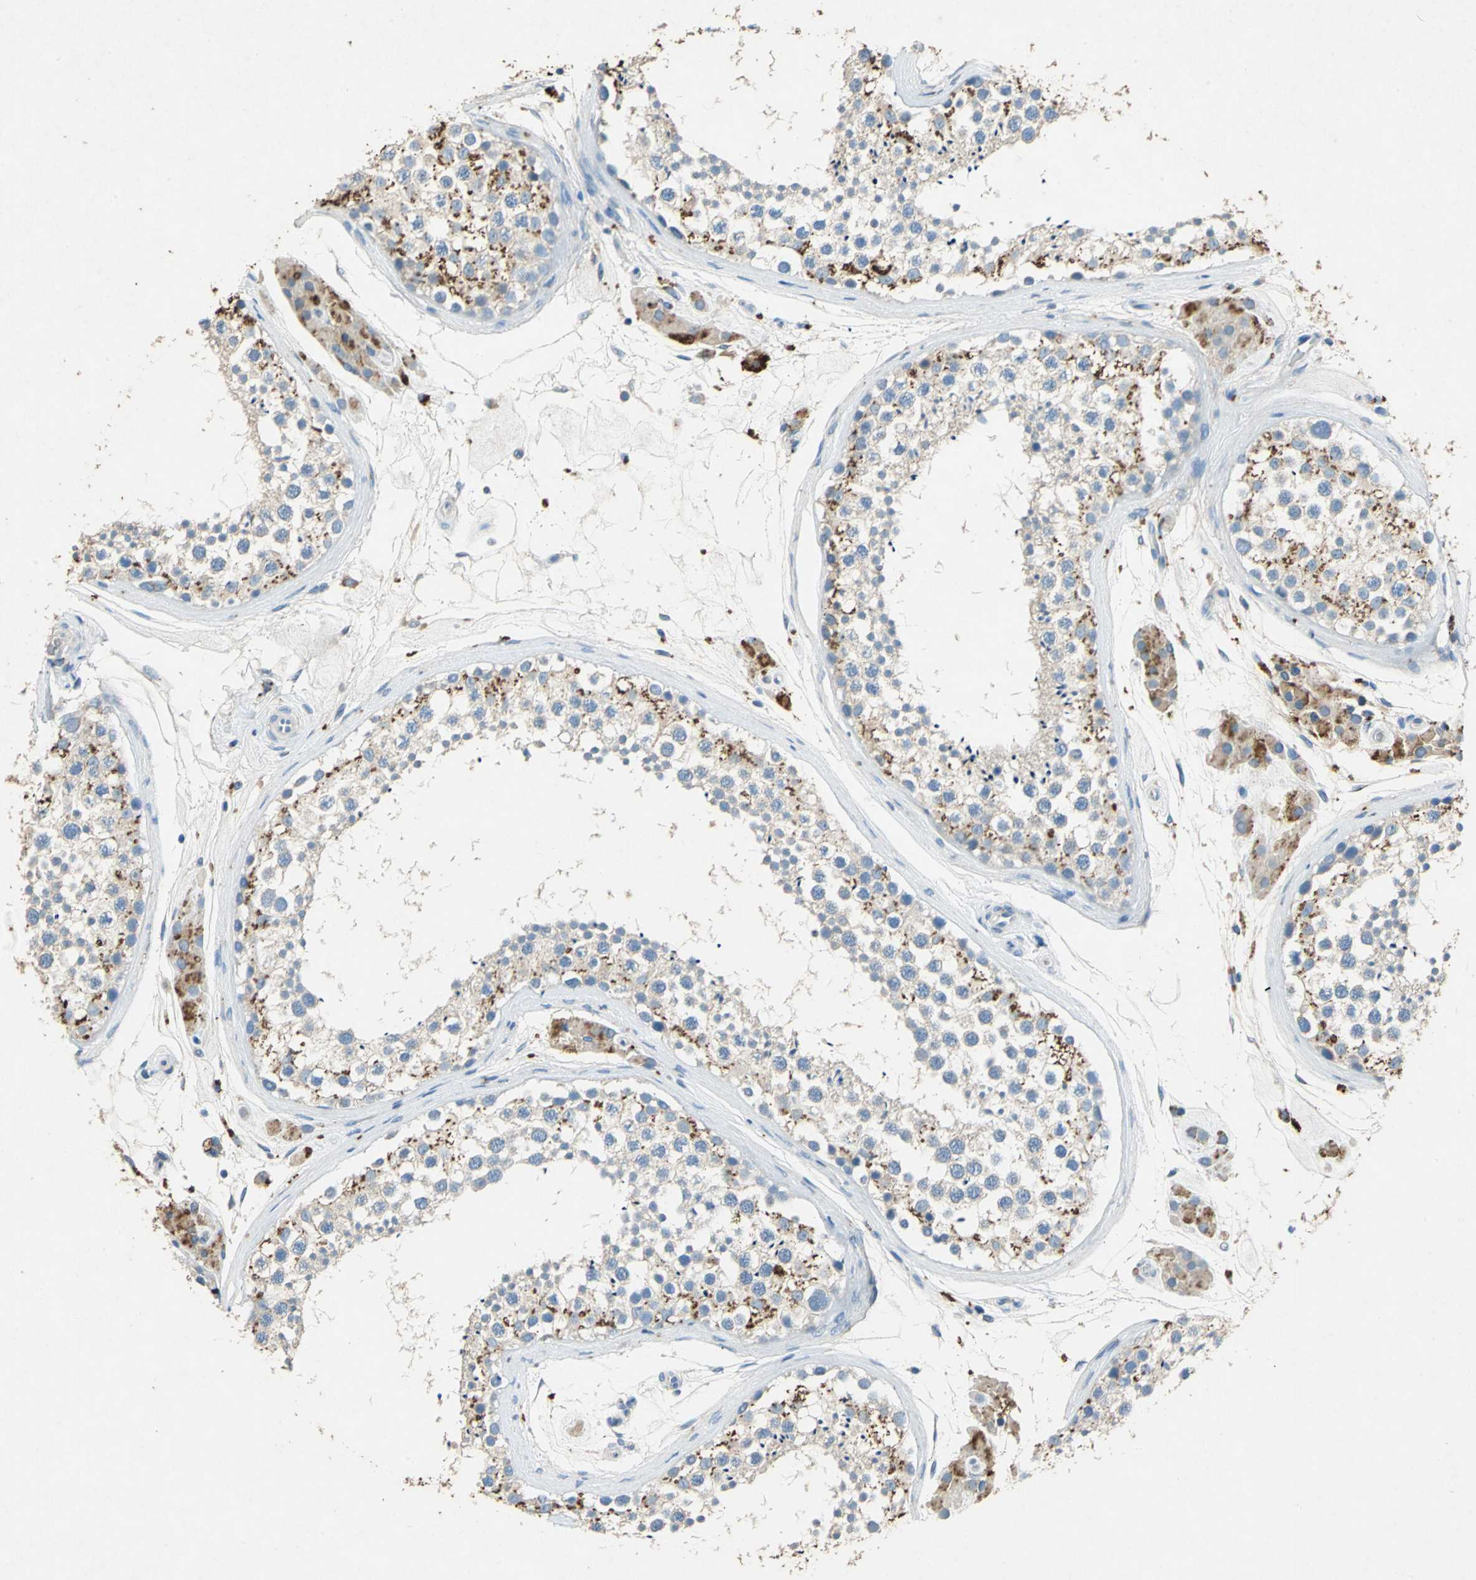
{"staining": {"intensity": "moderate", "quantity": ">75%", "location": "cytoplasmic/membranous"}, "tissue": "testis", "cell_type": "Cells in seminiferous ducts", "image_type": "normal", "snomed": [{"axis": "morphology", "description": "Normal tissue, NOS"}, {"axis": "topography", "description": "Testis"}], "caption": "Cells in seminiferous ducts show moderate cytoplasmic/membranous staining in about >75% of cells in benign testis. (IHC, brightfield microscopy, high magnification).", "gene": "ADAMTS5", "patient": {"sex": "male", "age": 46}}